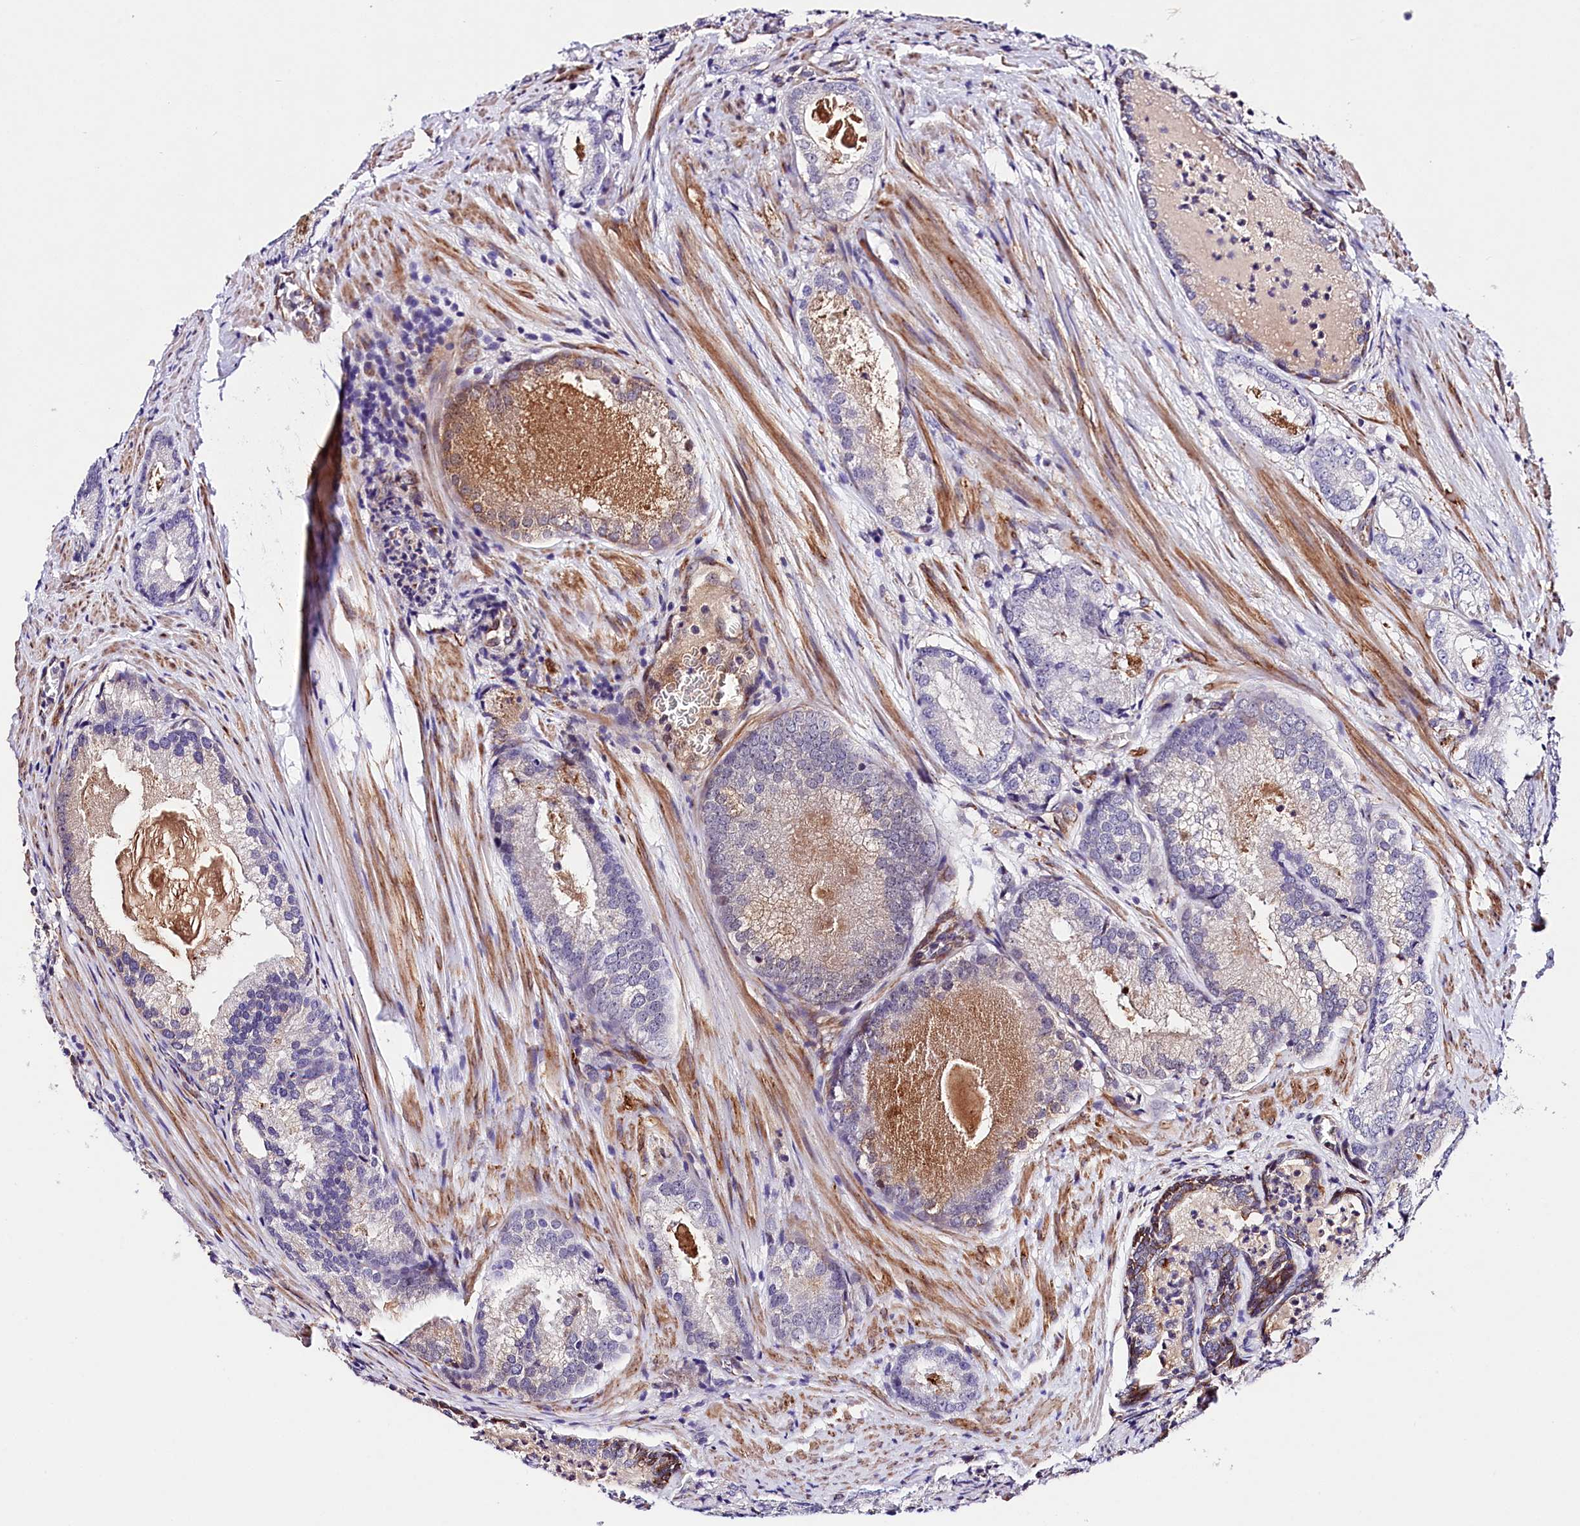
{"staining": {"intensity": "negative", "quantity": "none", "location": "none"}, "tissue": "prostate cancer", "cell_type": "Tumor cells", "image_type": "cancer", "snomed": [{"axis": "morphology", "description": "Adenocarcinoma, Low grade"}, {"axis": "topography", "description": "Prostate"}], "caption": "An image of human prostate cancer is negative for staining in tumor cells. (IHC, brightfield microscopy, high magnification).", "gene": "ITGA1", "patient": {"sex": "male", "age": 54}}